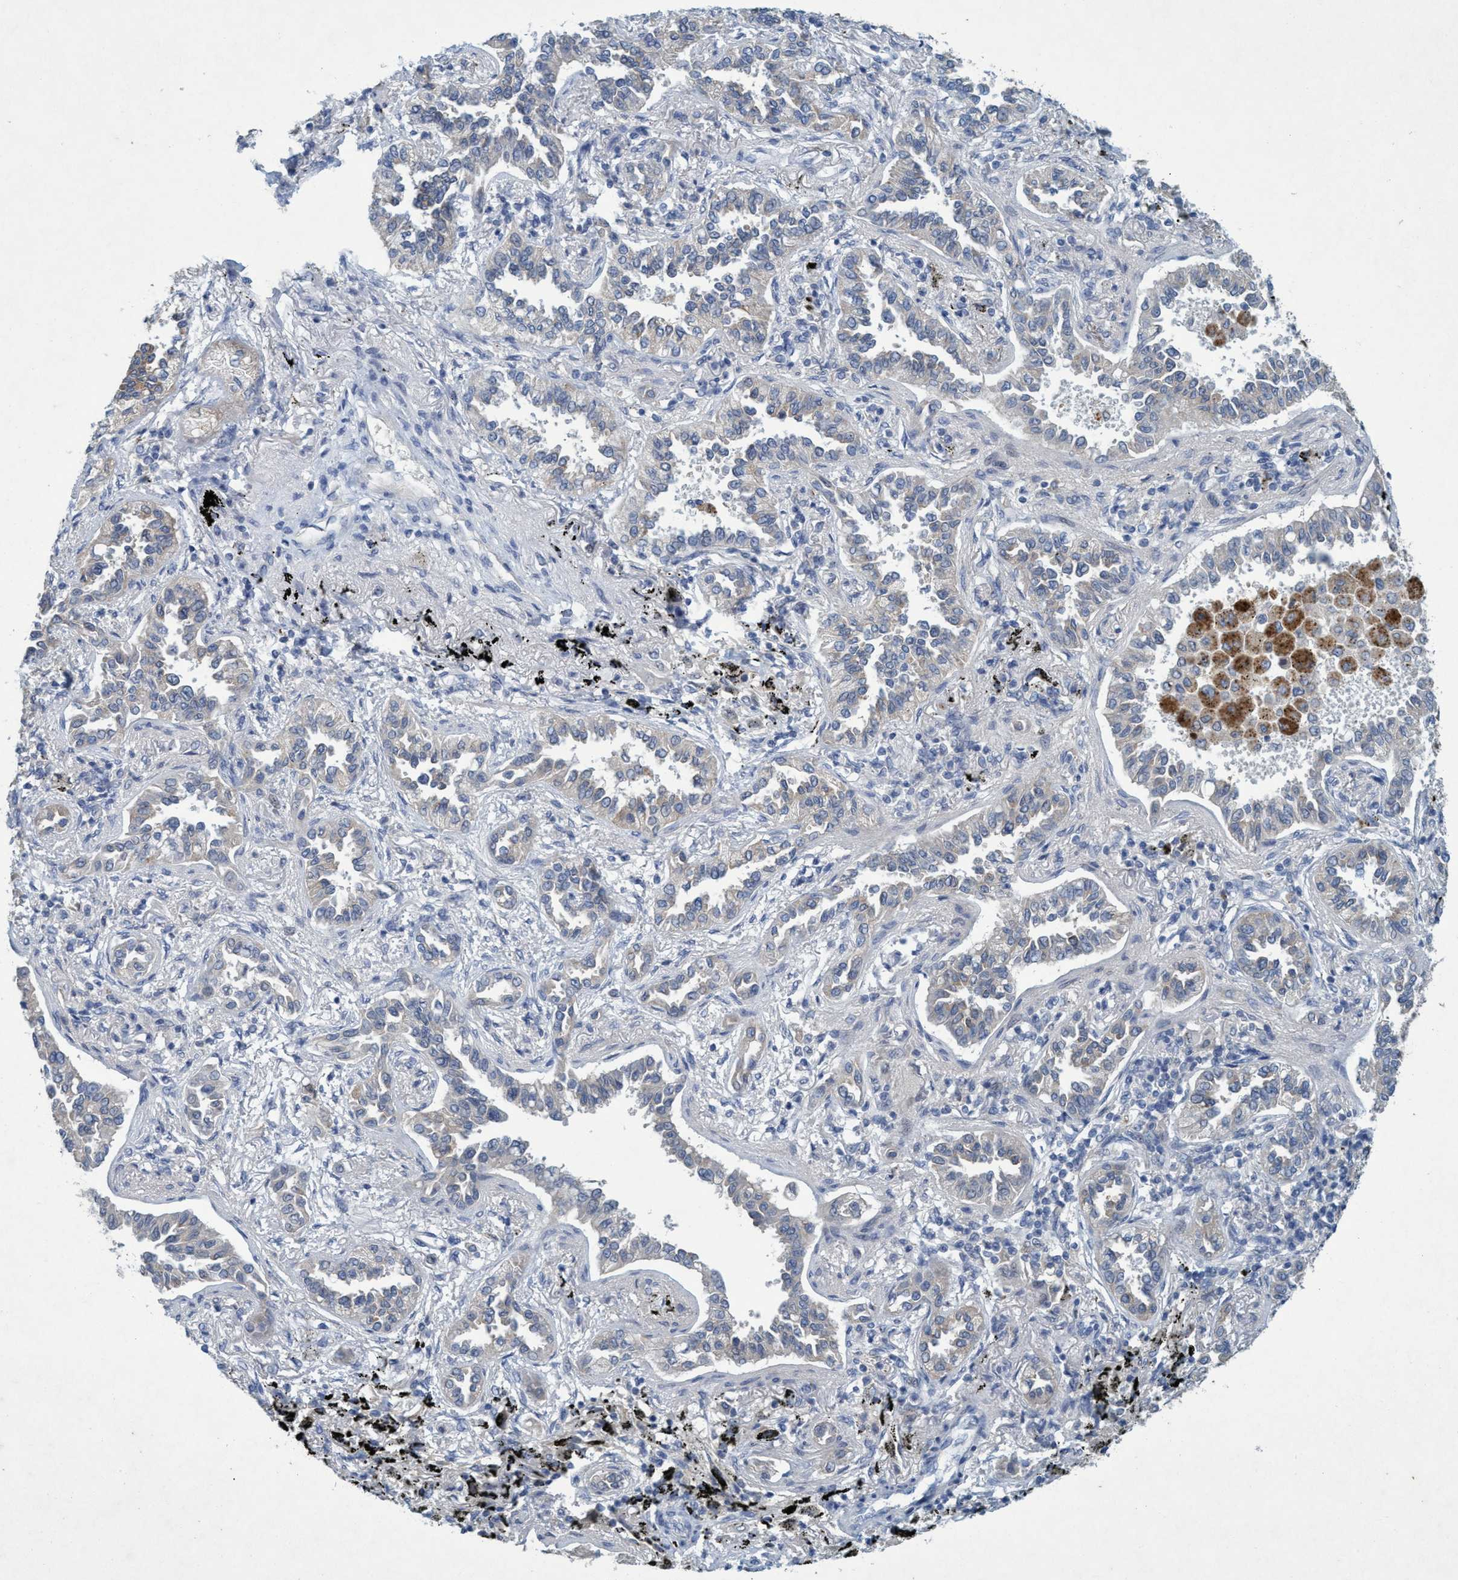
{"staining": {"intensity": "negative", "quantity": "none", "location": "none"}, "tissue": "lung cancer", "cell_type": "Tumor cells", "image_type": "cancer", "snomed": [{"axis": "morphology", "description": "Normal tissue, NOS"}, {"axis": "morphology", "description": "Adenocarcinoma, NOS"}, {"axis": "topography", "description": "Lung"}], "caption": "Immunohistochemistry (IHC) image of neoplastic tissue: lung cancer (adenocarcinoma) stained with DAB exhibits no significant protein expression in tumor cells.", "gene": "RNF208", "patient": {"sex": "male", "age": 59}}